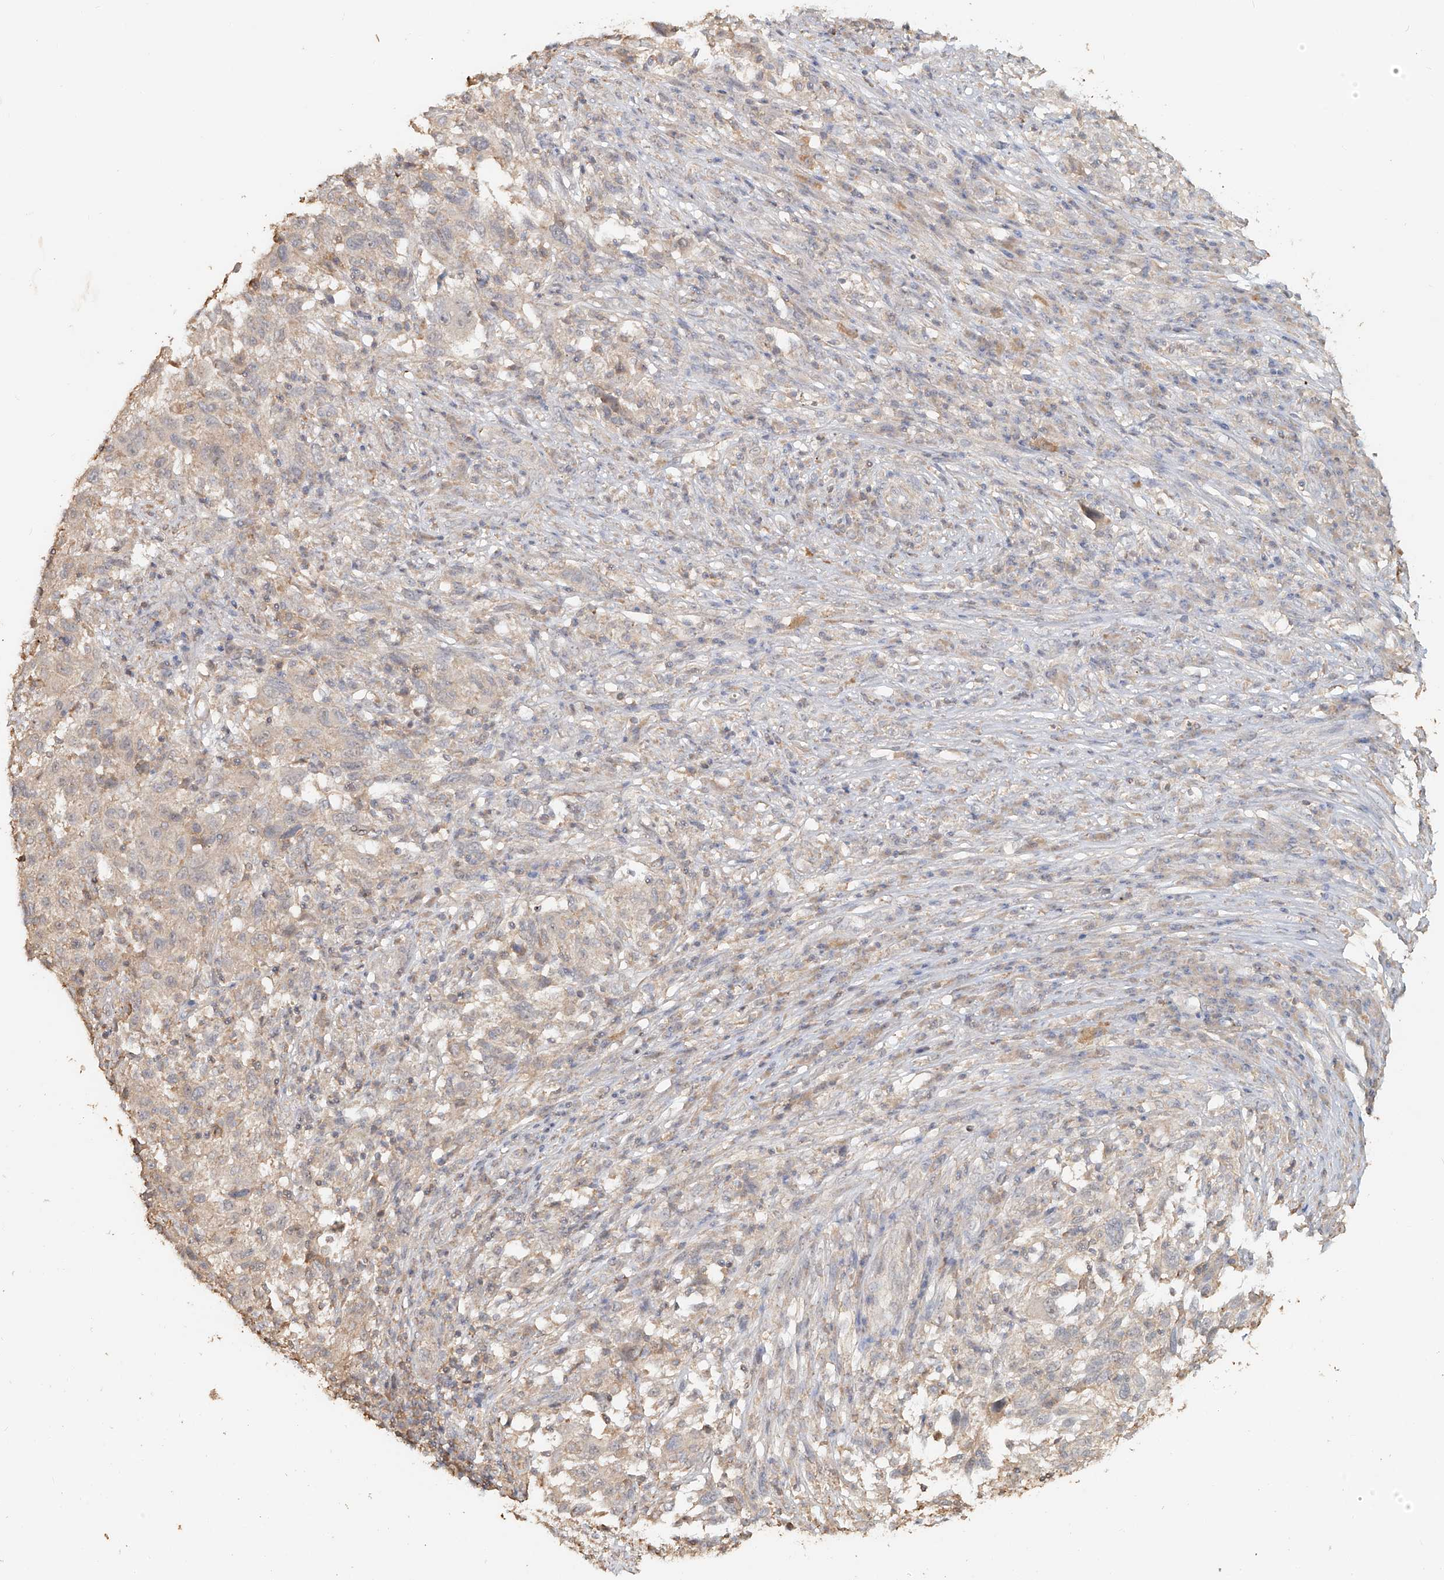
{"staining": {"intensity": "negative", "quantity": "none", "location": "none"}, "tissue": "melanoma", "cell_type": "Tumor cells", "image_type": "cancer", "snomed": [{"axis": "morphology", "description": "Malignant melanoma, Metastatic site"}, {"axis": "topography", "description": "Lymph node"}], "caption": "Protein analysis of malignant melanoma (metastatic site) demonstrates no significant positivity in tumor cells.", "gene": "NPHS1", "patient": {"sex": "male", "age": 61}}